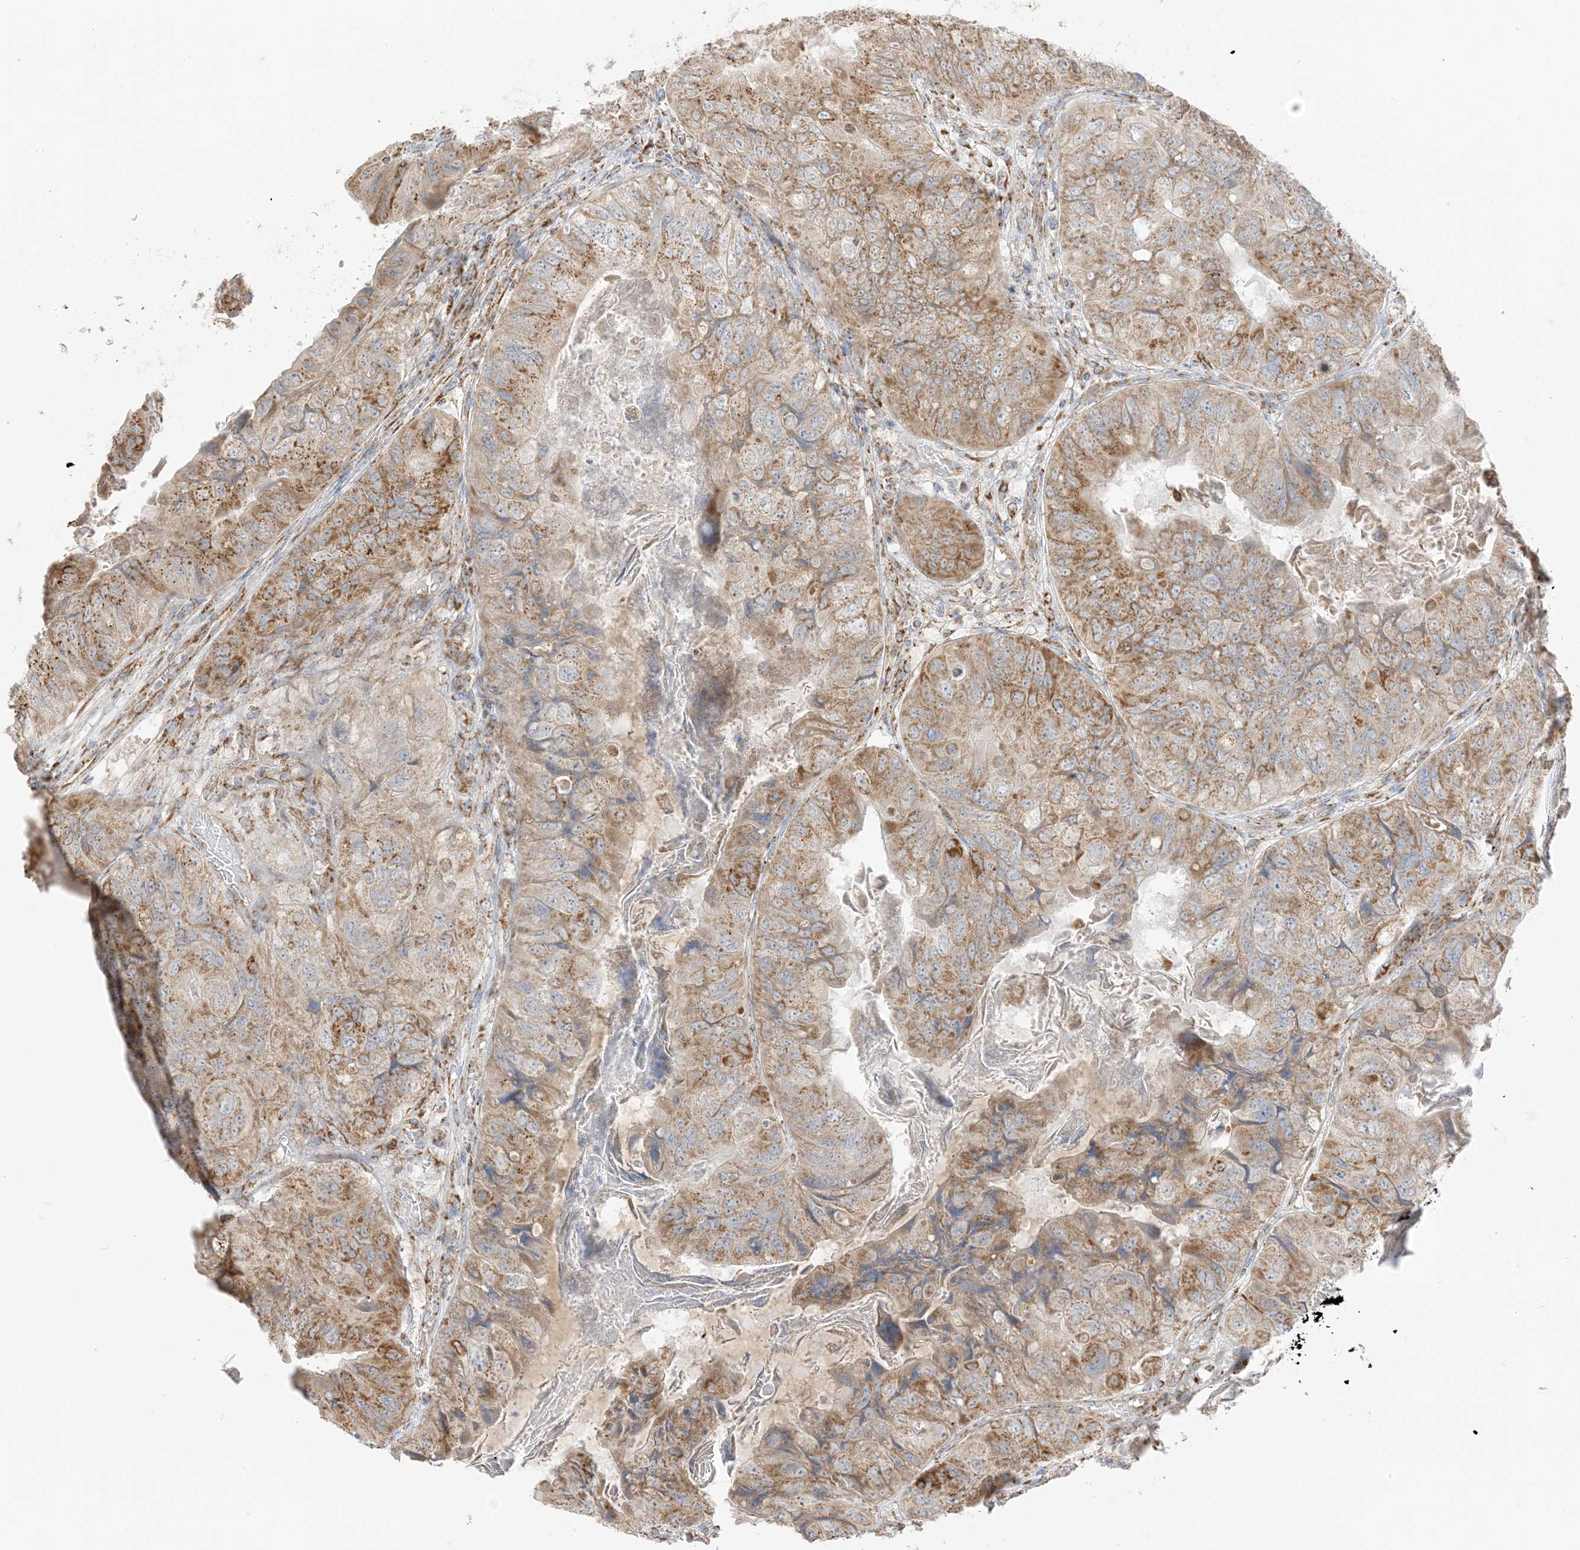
{"staining": {"intensity": "strong", "quantity": "25%-75%", "location": "cytoplasmic/membranous"}, "tissue": "colorectal cancer", "cell_type": "Tumor cells", "image_type": "cancer", "snomed": [{"axis": "morphology", "description": "Adenocarcinoma, NOS"}, {"axis": "topography", "description": "Rectum"}], "caption": "This image displays IHC staining of human colorectal cancer, with high strong cytoplasmic/membranous staining in about 25%-75% of tumor cells.", "gene": "SLC25A12", "patient": {"sex": "male", "age": 63}}